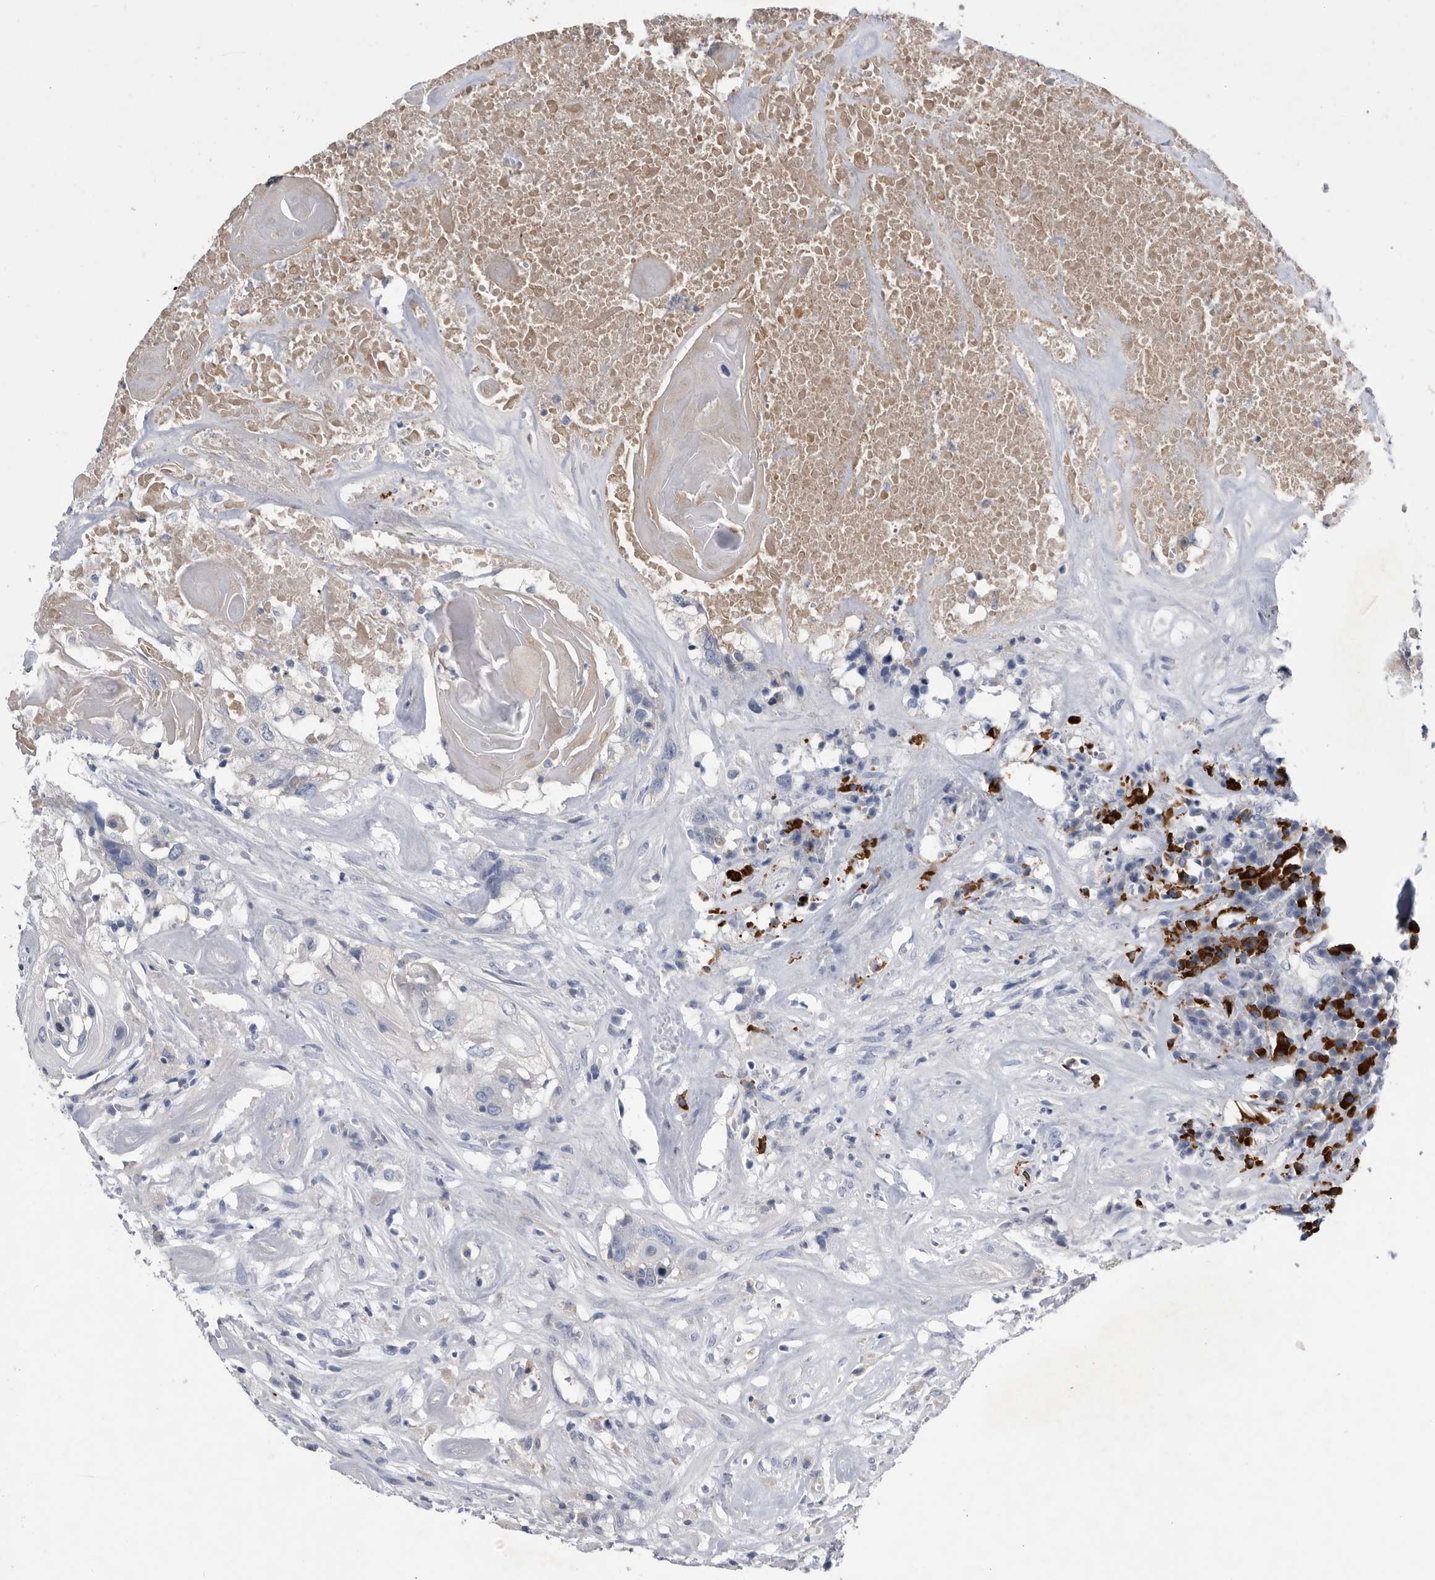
{"staining": {"intensity": "negative", "quantity": "none", "location": "none"}, "tissue": "head and neck cancer", "cell_type": "Tumor cells", "image_type": "cancer", "snomed": [{"axis": "morphology", "description": "Squamous cell carcinoma, NOS"}, {"axis": "topography", "description": "Head-Neck"}], "caption": "This is an immunohistochemistry (IHC) photomicrograph of head and neck cancer. There is no staining in tumor cells.", "gene": "BTBD6", "patient": {"sex": "male", "age": 66}}